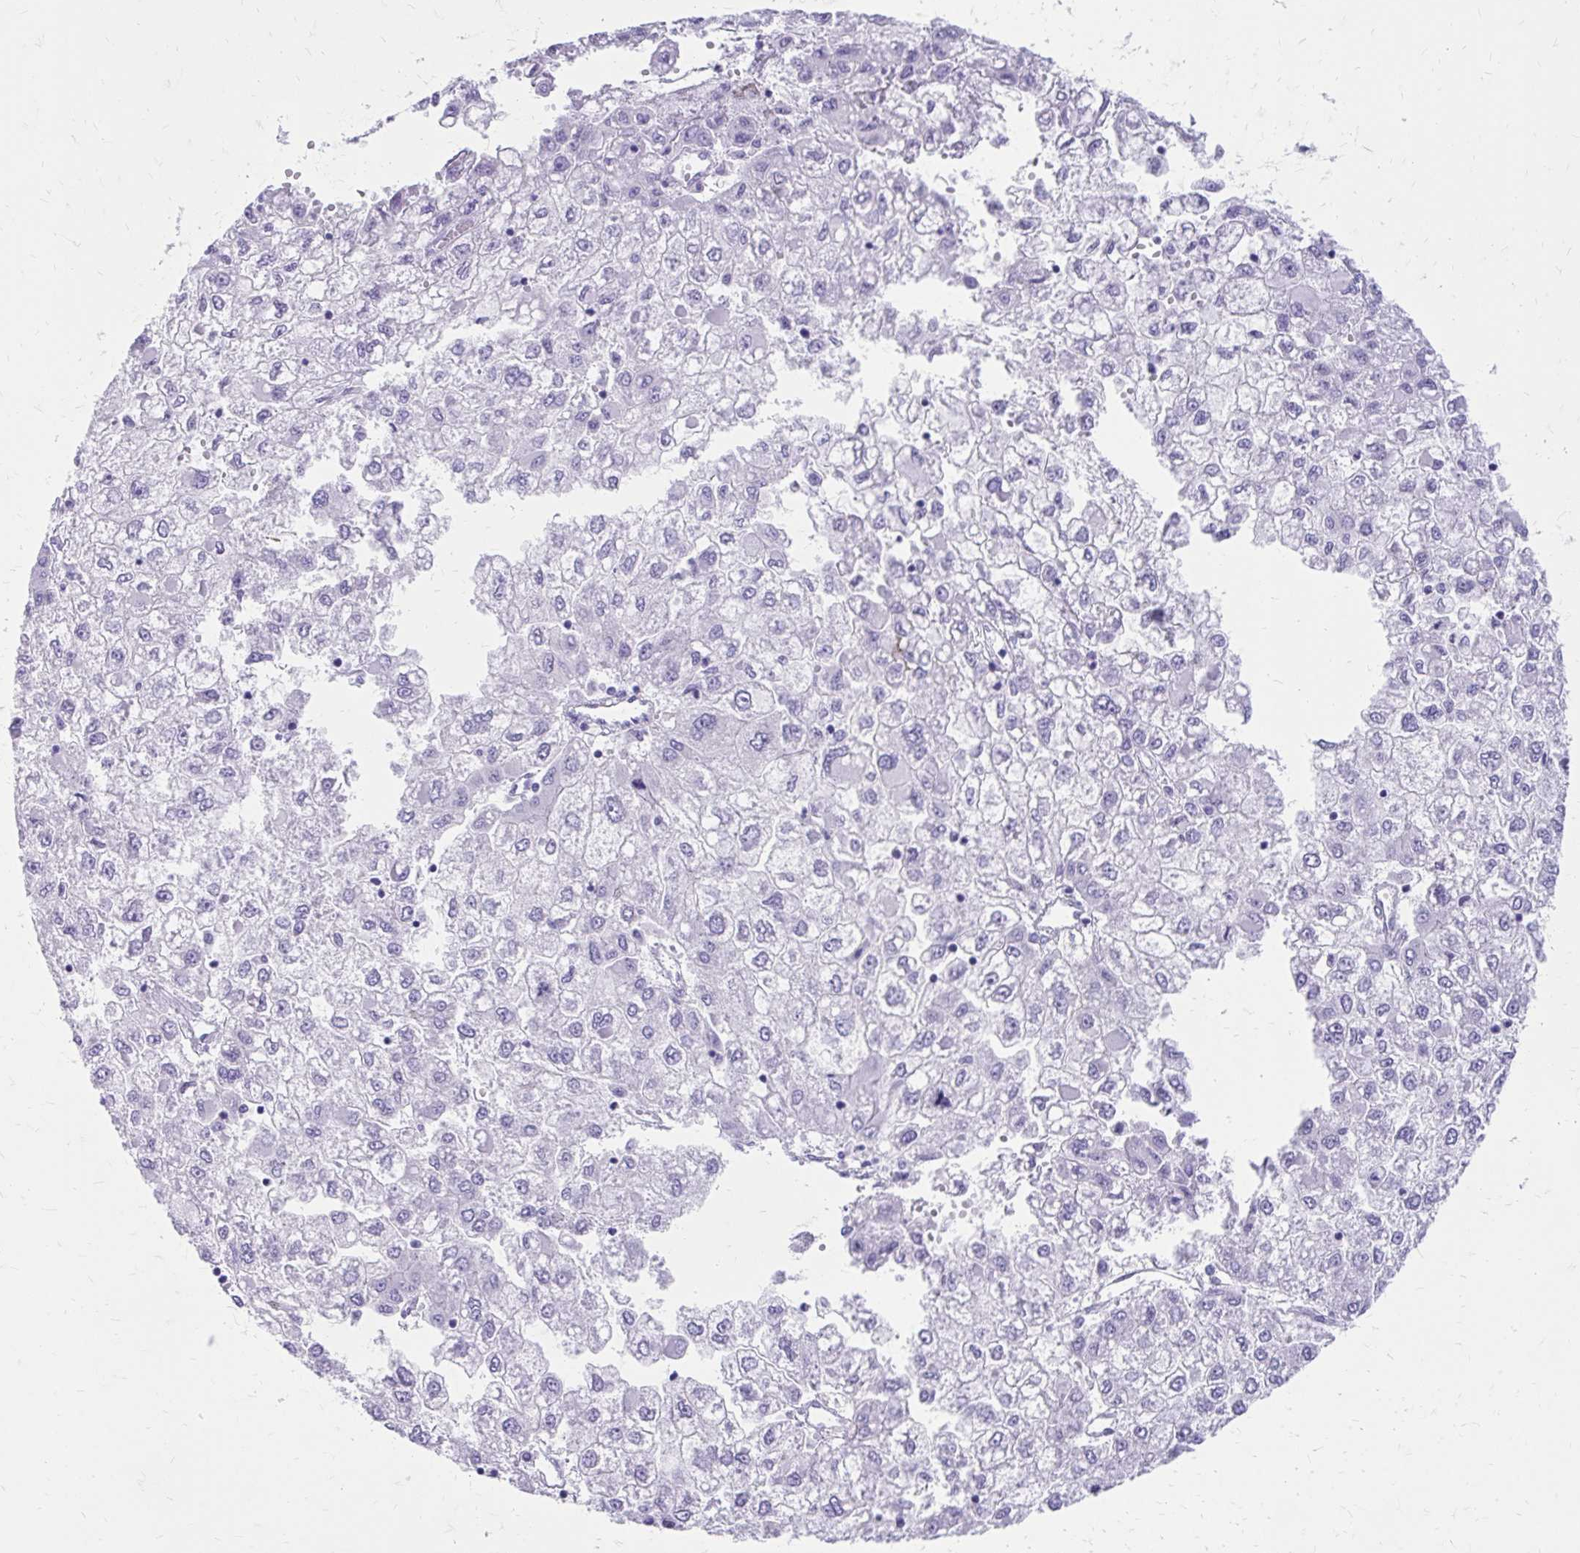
{"staining": {"intensity": "negative", "quantity": "none", "location": "none"}, "tissue": "liver cancer", "cell_type": "Tumor cells", "image_type": "cancer", "snomed": [{"axis": "morphology", "description": "Carcinoma, Hepatocellular, NOS"}, {"axis": "topography", "description": "Liver"}], "caption": "Tumor cells show no significant positivity in hepatocellular carcinoma (liver). Nuclei are stained in blue.", "gene": "SATL1", "patient": {"sex": "male", "age": 40}}